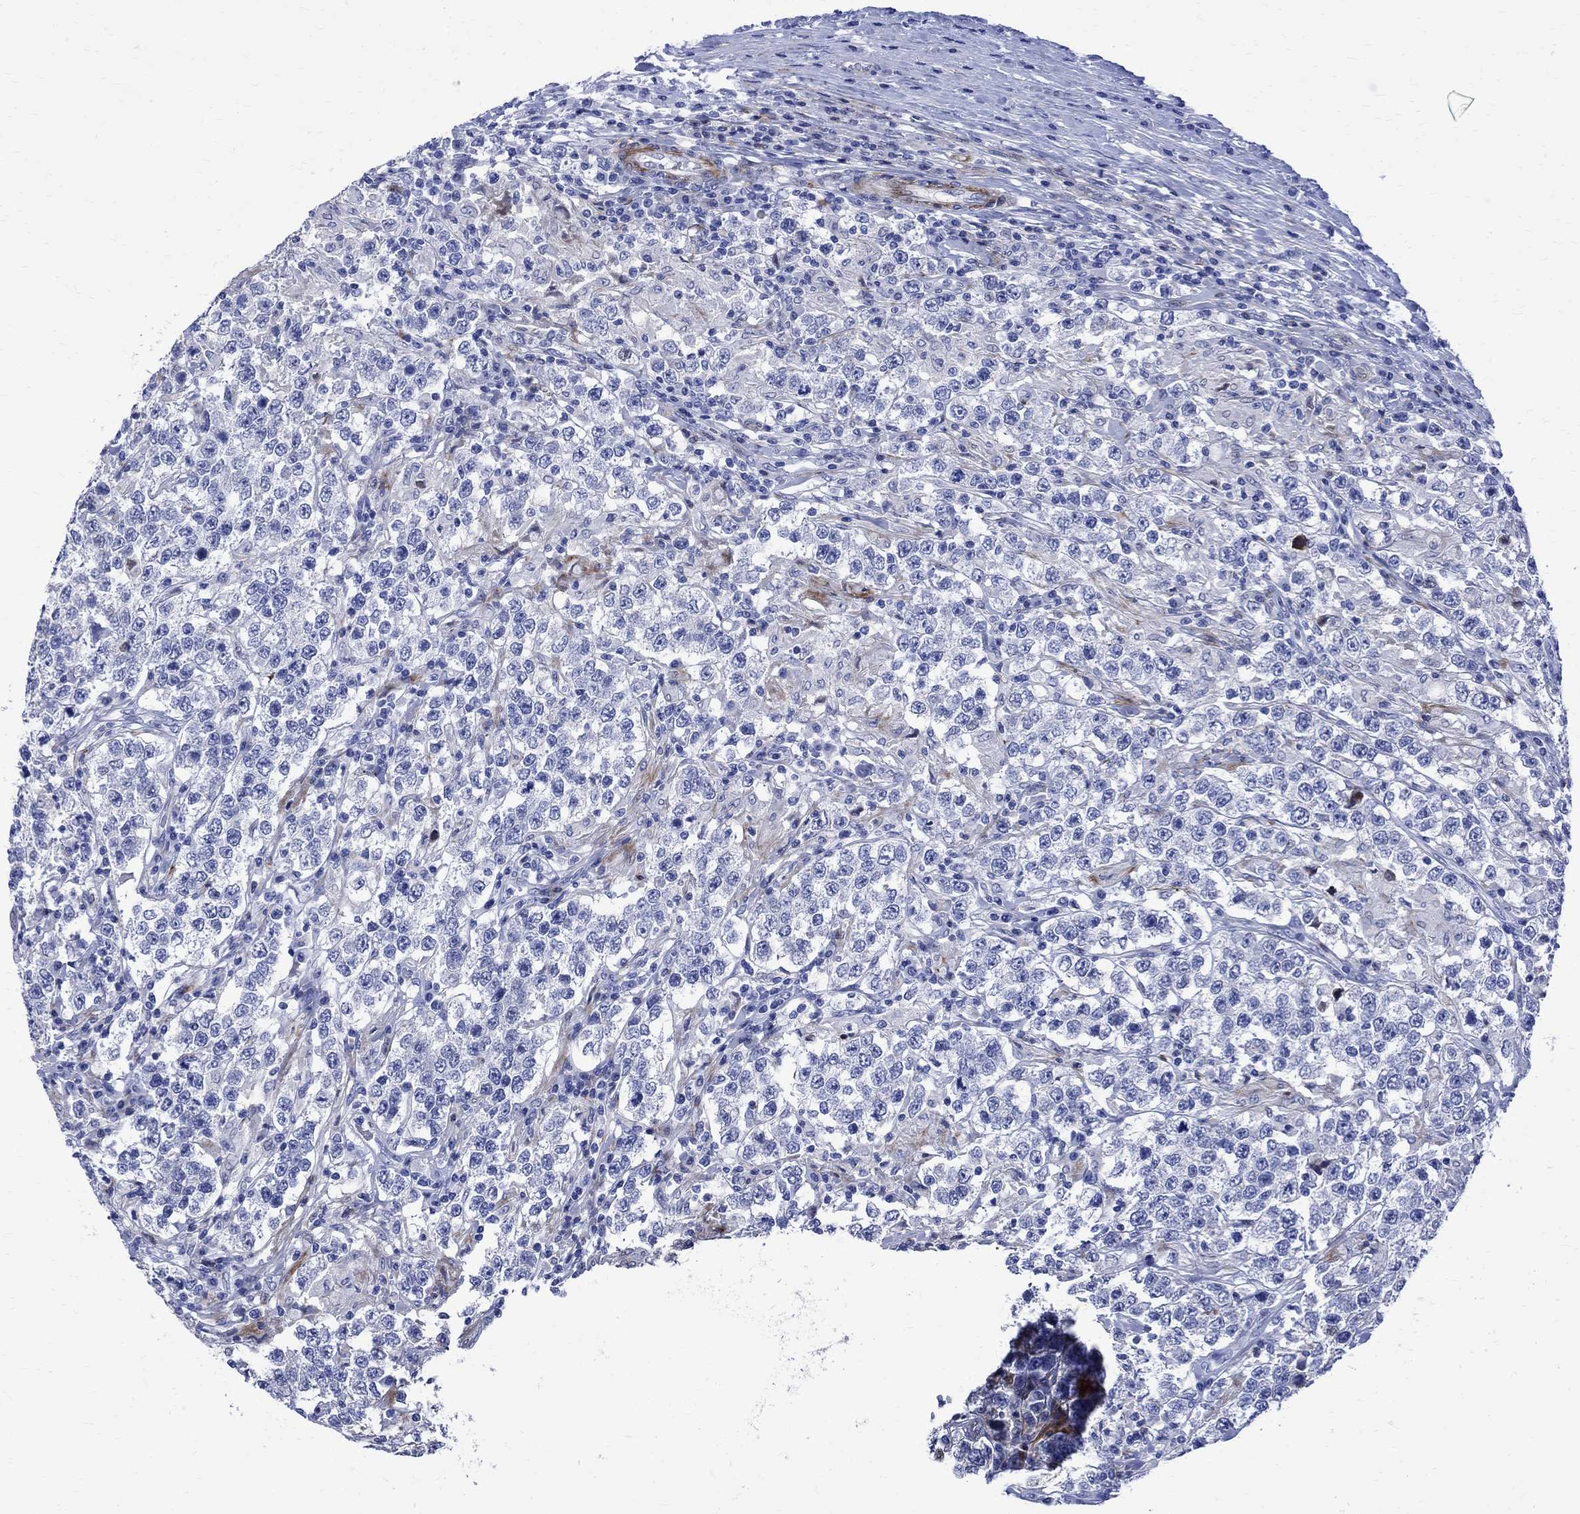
{"staining": {"intensity": "negative", "quantity": "none", "location": "none"}, "tissue": "testis cancer", "cell_type": "Tumor cells", "image_type": "cancer", "snomed": [{"axis": "morphology", "description": "Seminoma, NOS"}, {"axis": "morphology", "description": "Carcinoma, Embryonal, NOS"}, {"axis": "topography", "description": "Testis"}], "caption": "A high-resolution image shows IHC staining of testis seminoma, which displays no significant positivity in tumor cells.", "gene": "PARVB", "patient": {"sex": "male", "age": 41}}